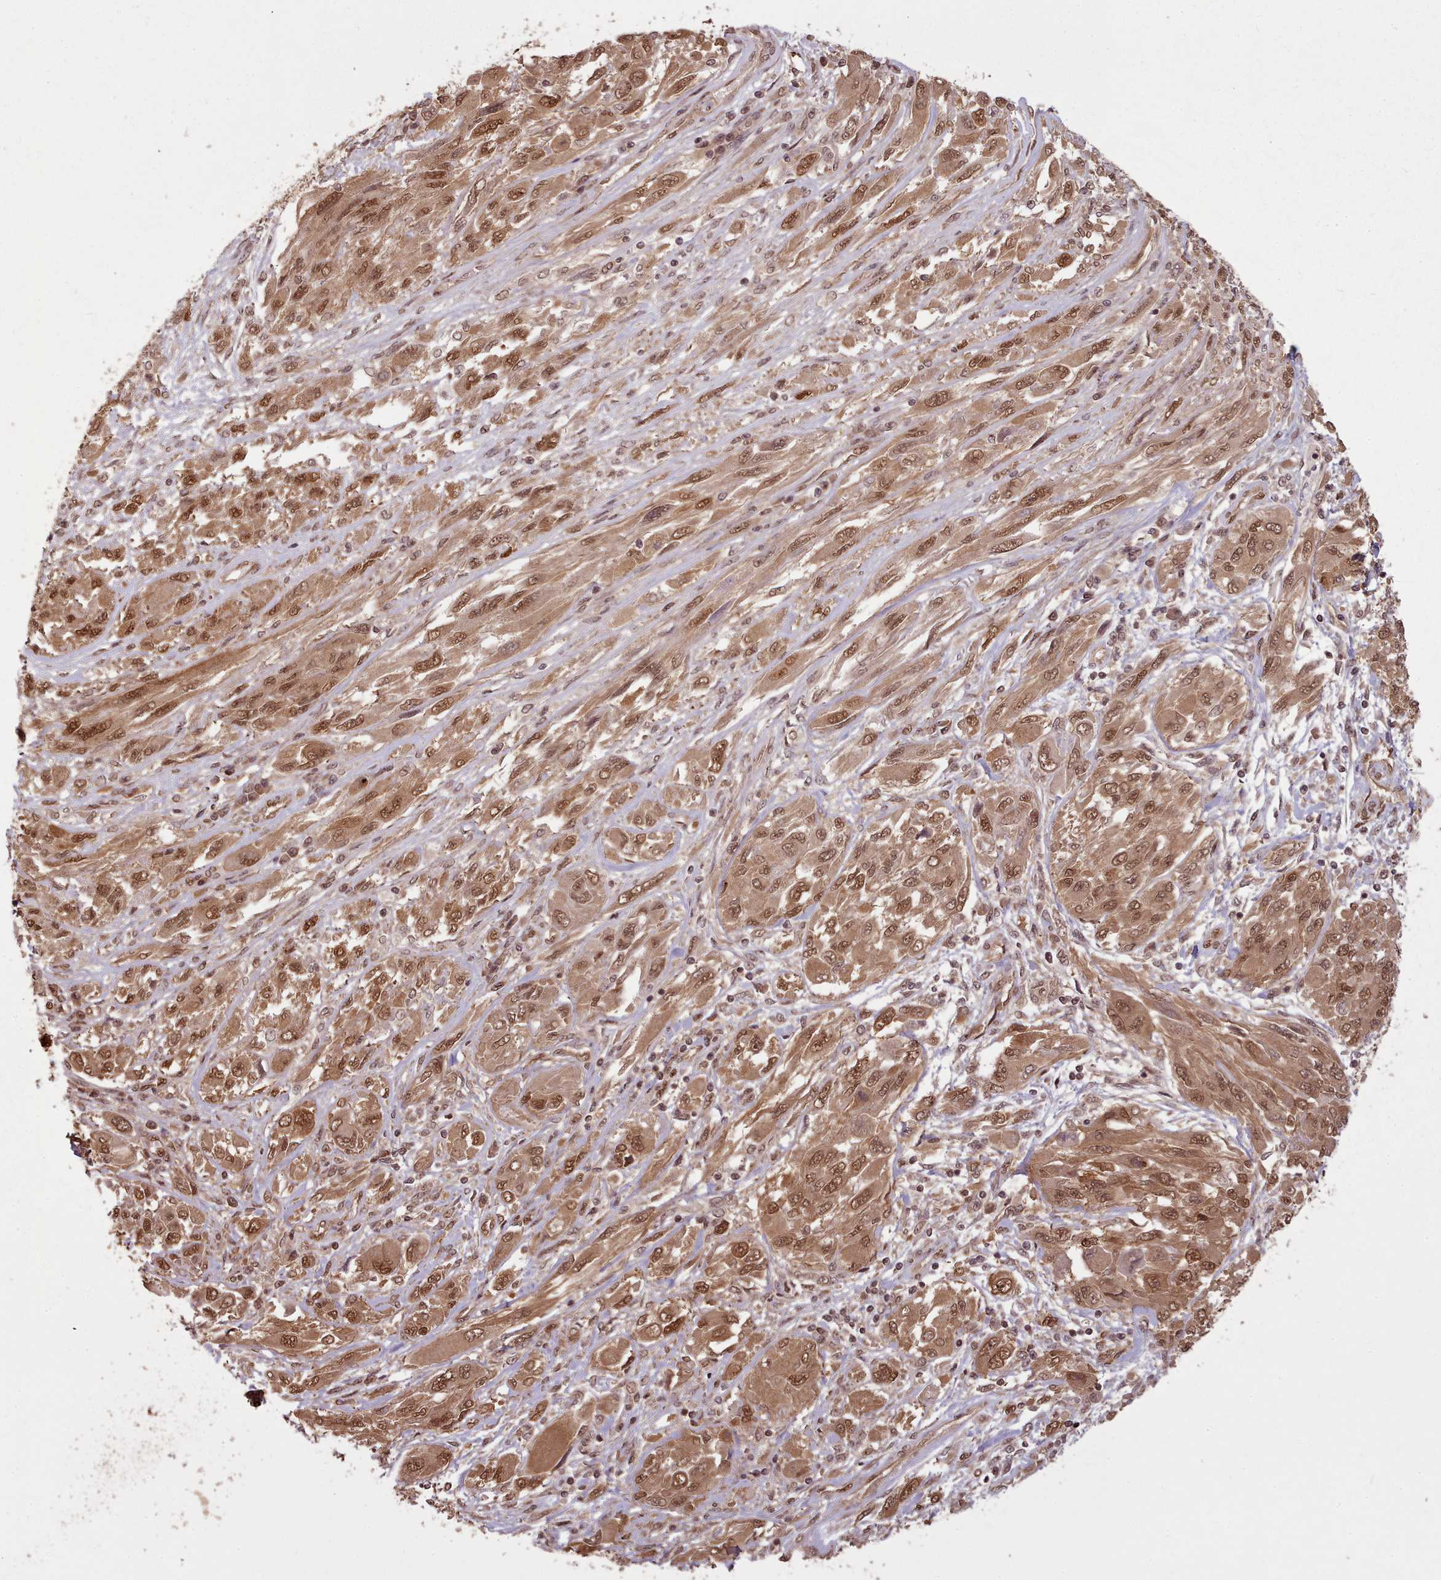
{"staining": {"intensity": "moderate", "quantity": ">75%", "location": "cytoplasmic/membranous,nuclear"}, "tissue": "melanoma", "cell_type": "Tumor cells", "image_type": "cancer", "snomed": [{"axis": "morphology", "description": "Malignant melanoma, NOS"}, {"axis": "topography", "description": "Skin"}], "caption": "This histopathology image reveals IHC staining of human melanoma, with medium moderate cytoplasmic/membranous and nuclear expression in approximately >75% of tumor cells.", "gene": "RPS27A", "patient": {"sex": "female", "age": 91}}